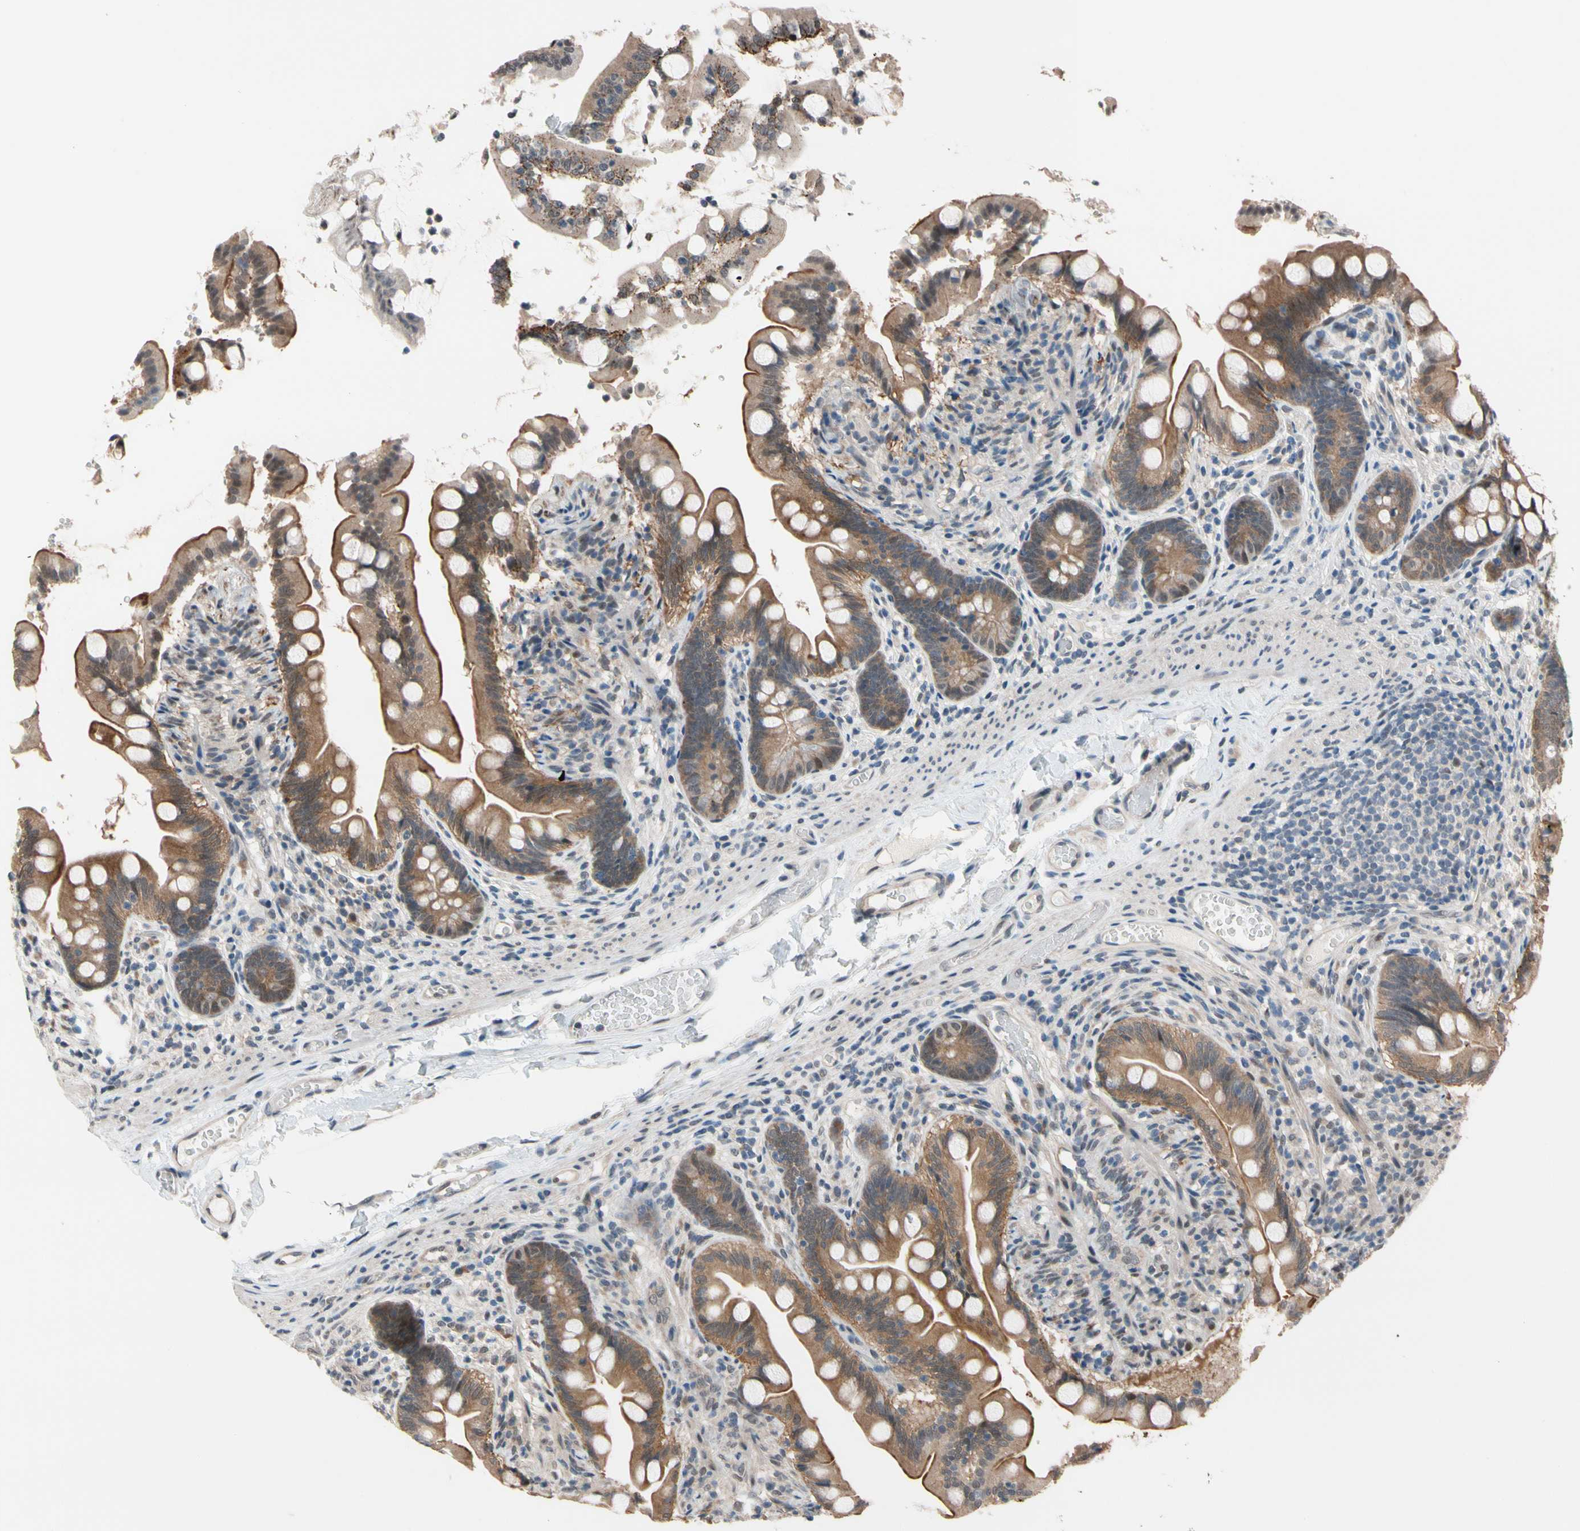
{"staining": {"intensity": "moderate", "quantity": ">75%", "location": "cytoplasmic/membranous"}, "tissue": "small intestine", "cell_type": "Glandular cells", "image_type": "normal", "snomed": [{"axis": "morphology", "description": "Normal tissue, NOS"}, {"axis": "topography", "description": "Small intestine"}], "caption": "Protein expression analysis of benign small intestine shows moderate cytoplasmic/membranous staining in about >75% of glandular cells.", "gene": "NGEF", "patient": {"sex": "female", "age": 56}}